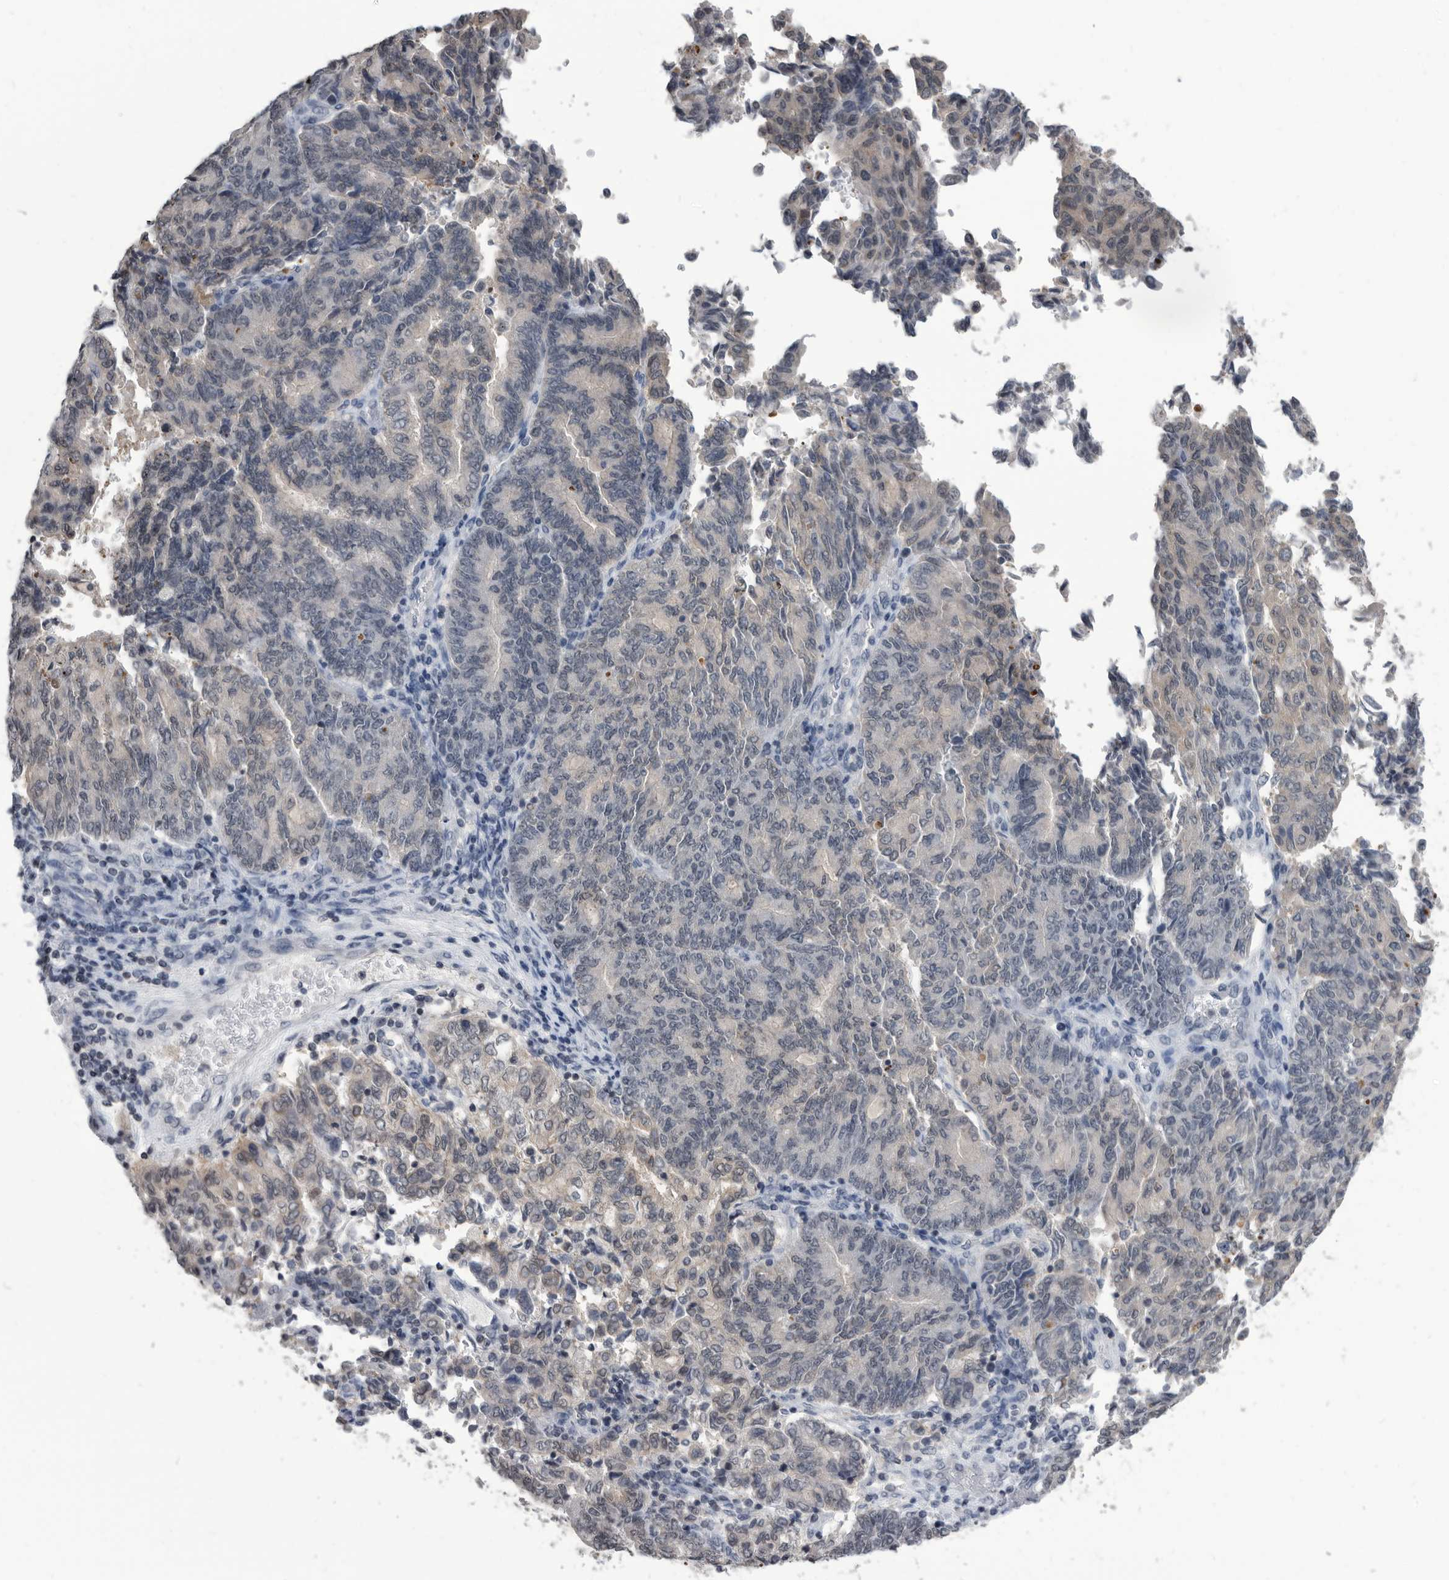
{"staining": {"intensity": "weak", "quantity": "<25%", "location": "cytoplasmic/membranous,nuclear"}, "tissue": "endometrial cancer", "cell_type": "Tumor cells", "image_type": "cancer", "snomed": [{"axis": "morphology", "description": "Adenocarcinoma, NOS"}, {"axis": "topography", "description": "Endometrium"}], "caption": "An image of human endometrial cancer (adenocarcinoma) is negative for staining in tumor cells.", "gene": "TSTD1", "patient": {"sex": "female", "age": 80}}